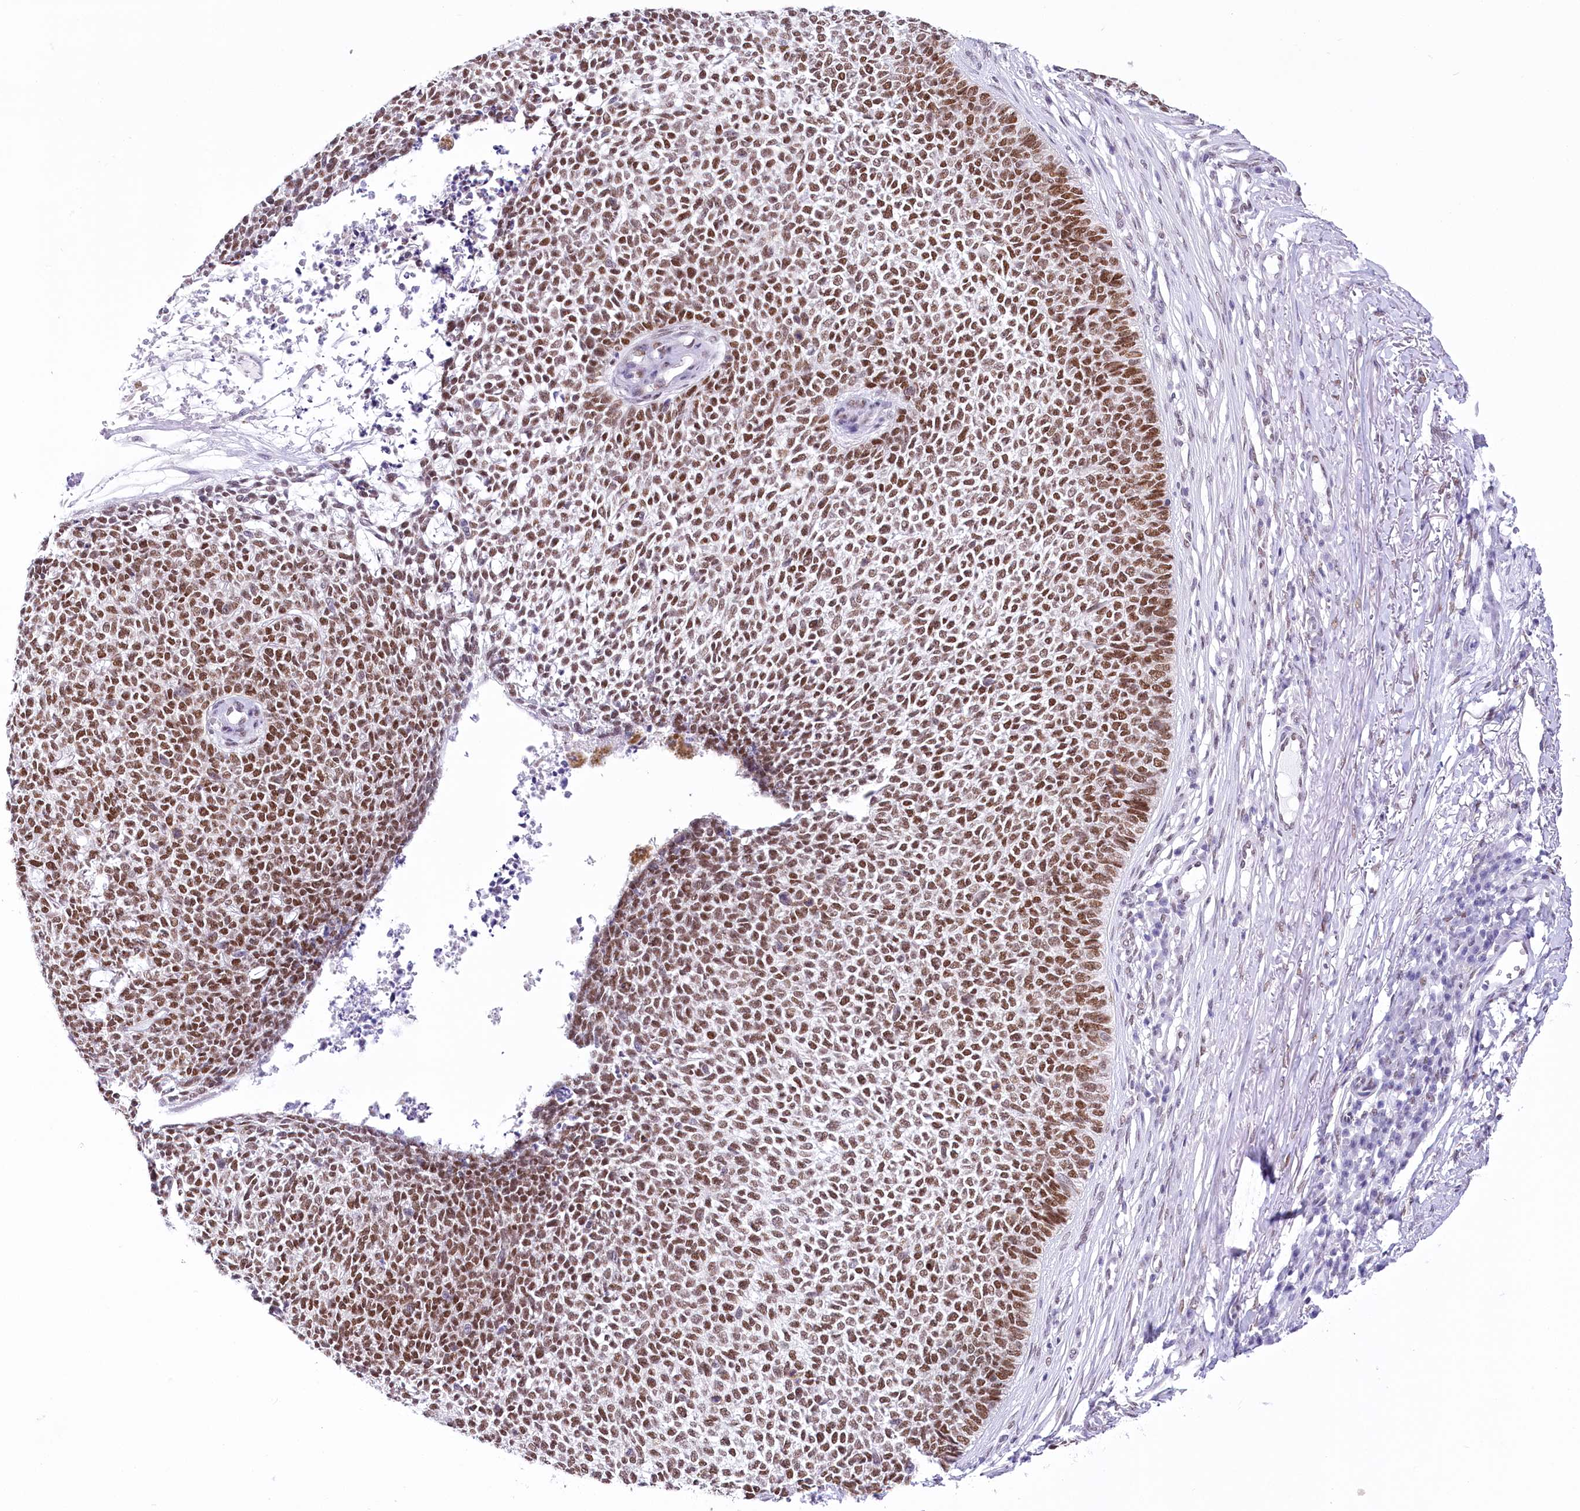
{"staining": {"intensity": "moderate", "quantity": ">75%", "location": "nuclear"}, "tissue": "skin cancer", "cell_type": "Tumor cells", "image_type": "cancer", "snomed": [{"axis": "morphology", "description": "Basal cell carcinoma"}, {"axis": "topography", "description": "Skin"}], "caption": "The immunohistochemical stain labels moderate nuclear expression in tumor cells of skin cancer (basal cell carcinoma) tissue.", "gene": "HNRNPA0", "patient": {"sex": "female", "age": 84}}